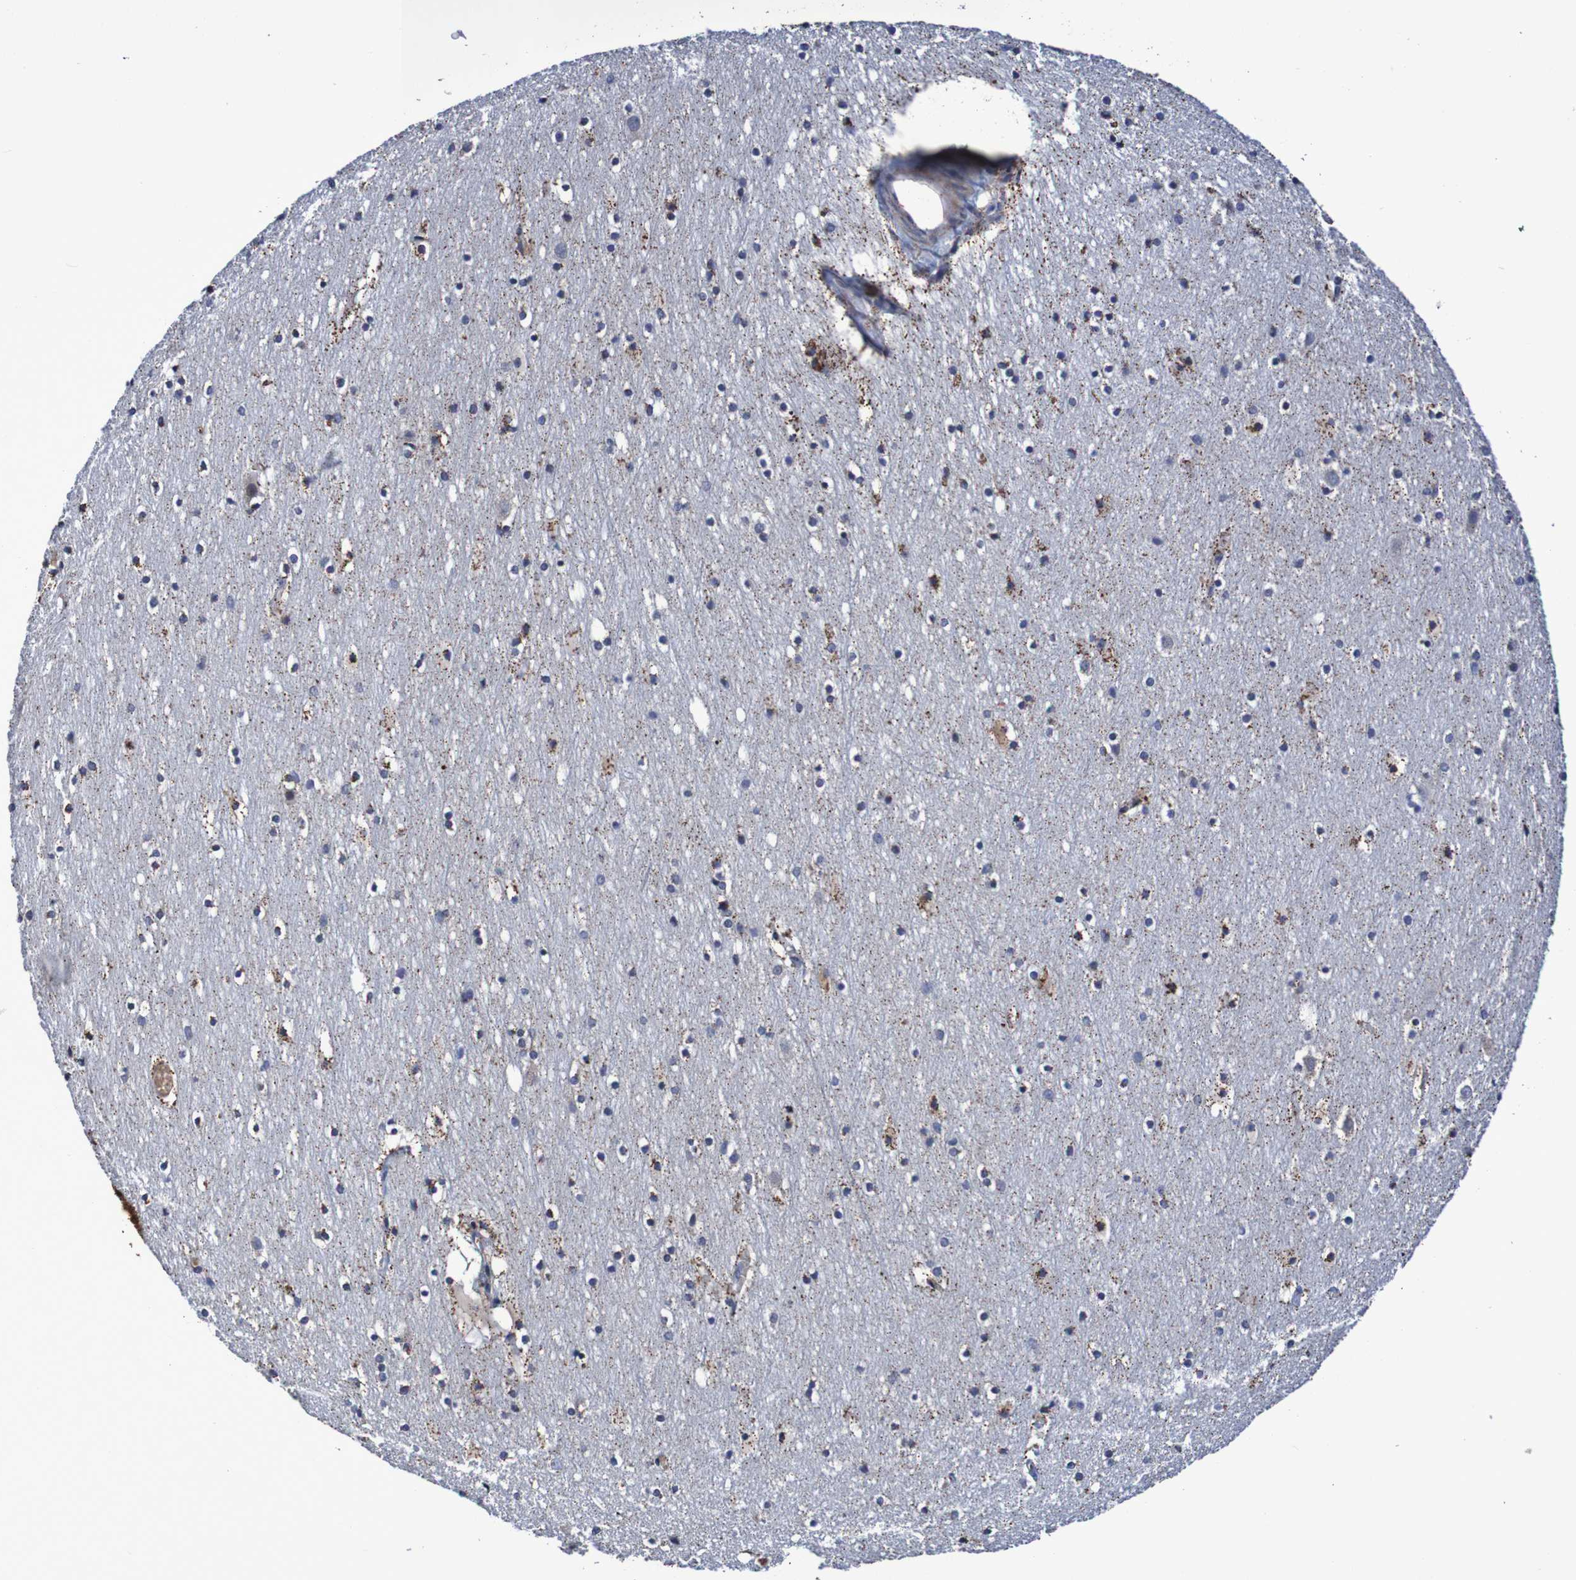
{"staining": {"intensity": "moderate", "quantity": ">75%", "location": "cytoplasmic/membranous"}, "tissue": "cerebral cortex", "cell_type": "Endothelial cells", "image_type": "normal", "snomed": [{"axis": "morphology", "description": "Normal tissue, NOS"}, {"axis": "topography", "description": "Cerebral cortex"}], "caption": "The image demonstrates staining of normal cerebral cortex, revealing moderate cytoplasmic/membranous protein expression (brown color) within endothelial cells.", "gene": "WNT4", "patient": {"sex": "male", "age": 45}}